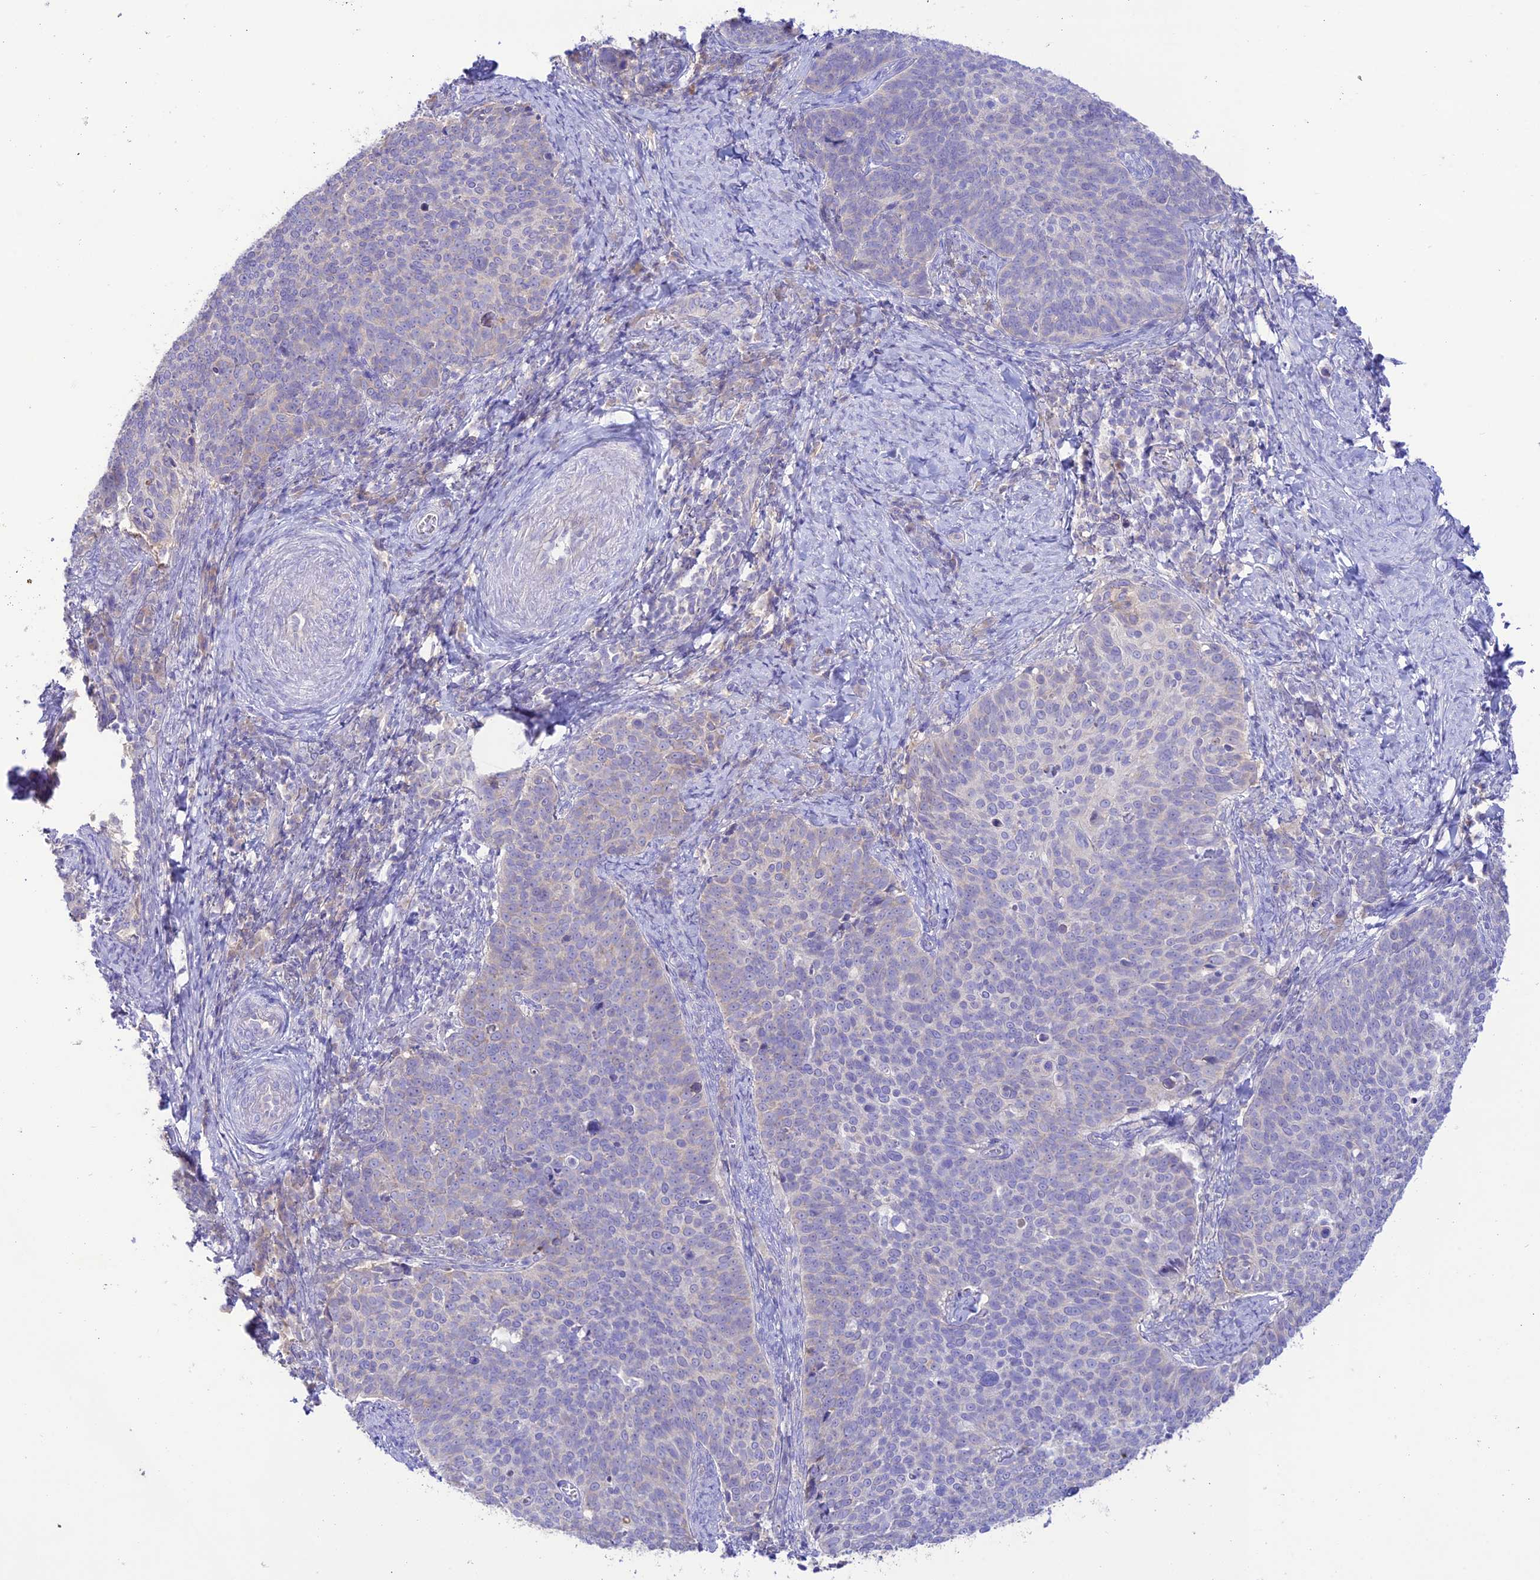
{"staining": {"intensity": "negative", "quantity": "none", "location": "none"}, "tissue": "cervical cancer", "cell_type": "Tumor cells", "image_type": "cancer", "snomed": [{"axis": "morphology", "description": "Normal tissue, NOS"}, {"axis": "morphology", "description": "Squamous cell carcinoma, NOS"}, {"axis": "topography", "description": "Cervix"}], "caption": "A histopathology image of human cervical cancer is negative for staining in tumor cells.", "gene": "NLRP9", "patient": {"sex": "female", "age": 39}}